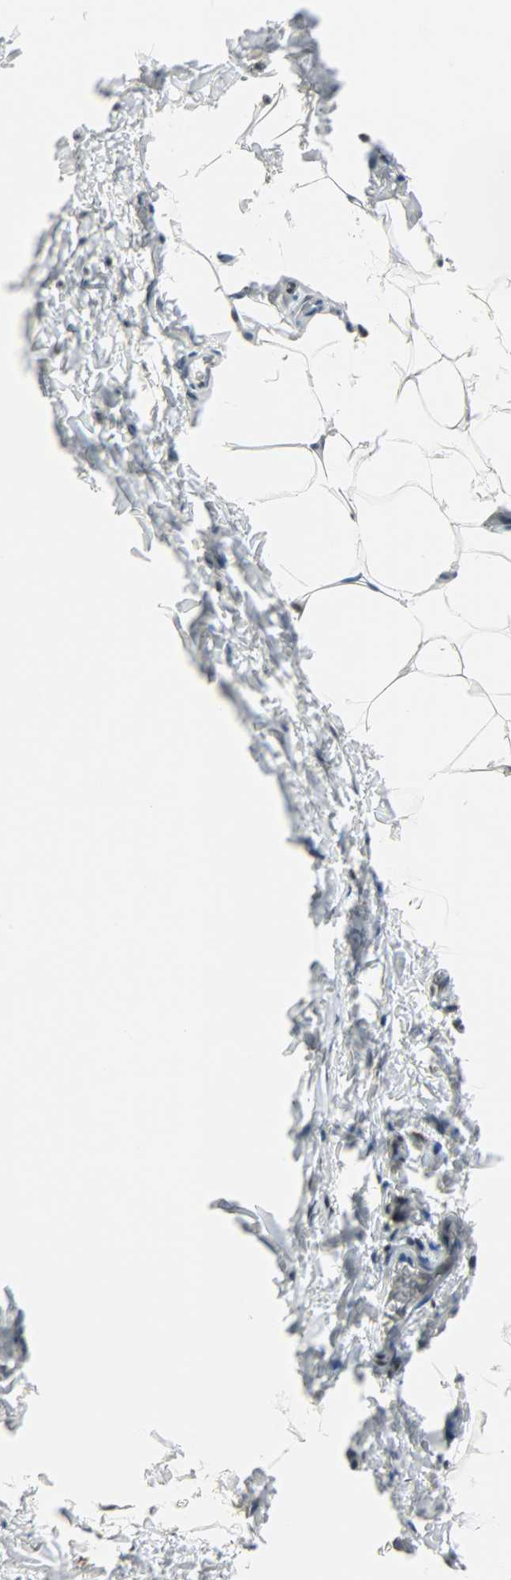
{"staining": {"intensity": "negative", "quantity": "none", "location": "none"}, "tissue": "adipose tissue", "cell_type": "Adipocytes", "image_type": "normal", "snomed": [{"axis": "morphology", "description": "Normal tissue, NOS"}, {"axis": "topography", "description": "Vascular tissue"}], "caption": "An immunohistochemistry photomicrograph of normal adipose tissue is shown. There is no staining in adipocytes of adipose tissue. Nuclei are stained in blue.", "gene": "SUGP1", "patient": {"sex": "male", "age": 41}}